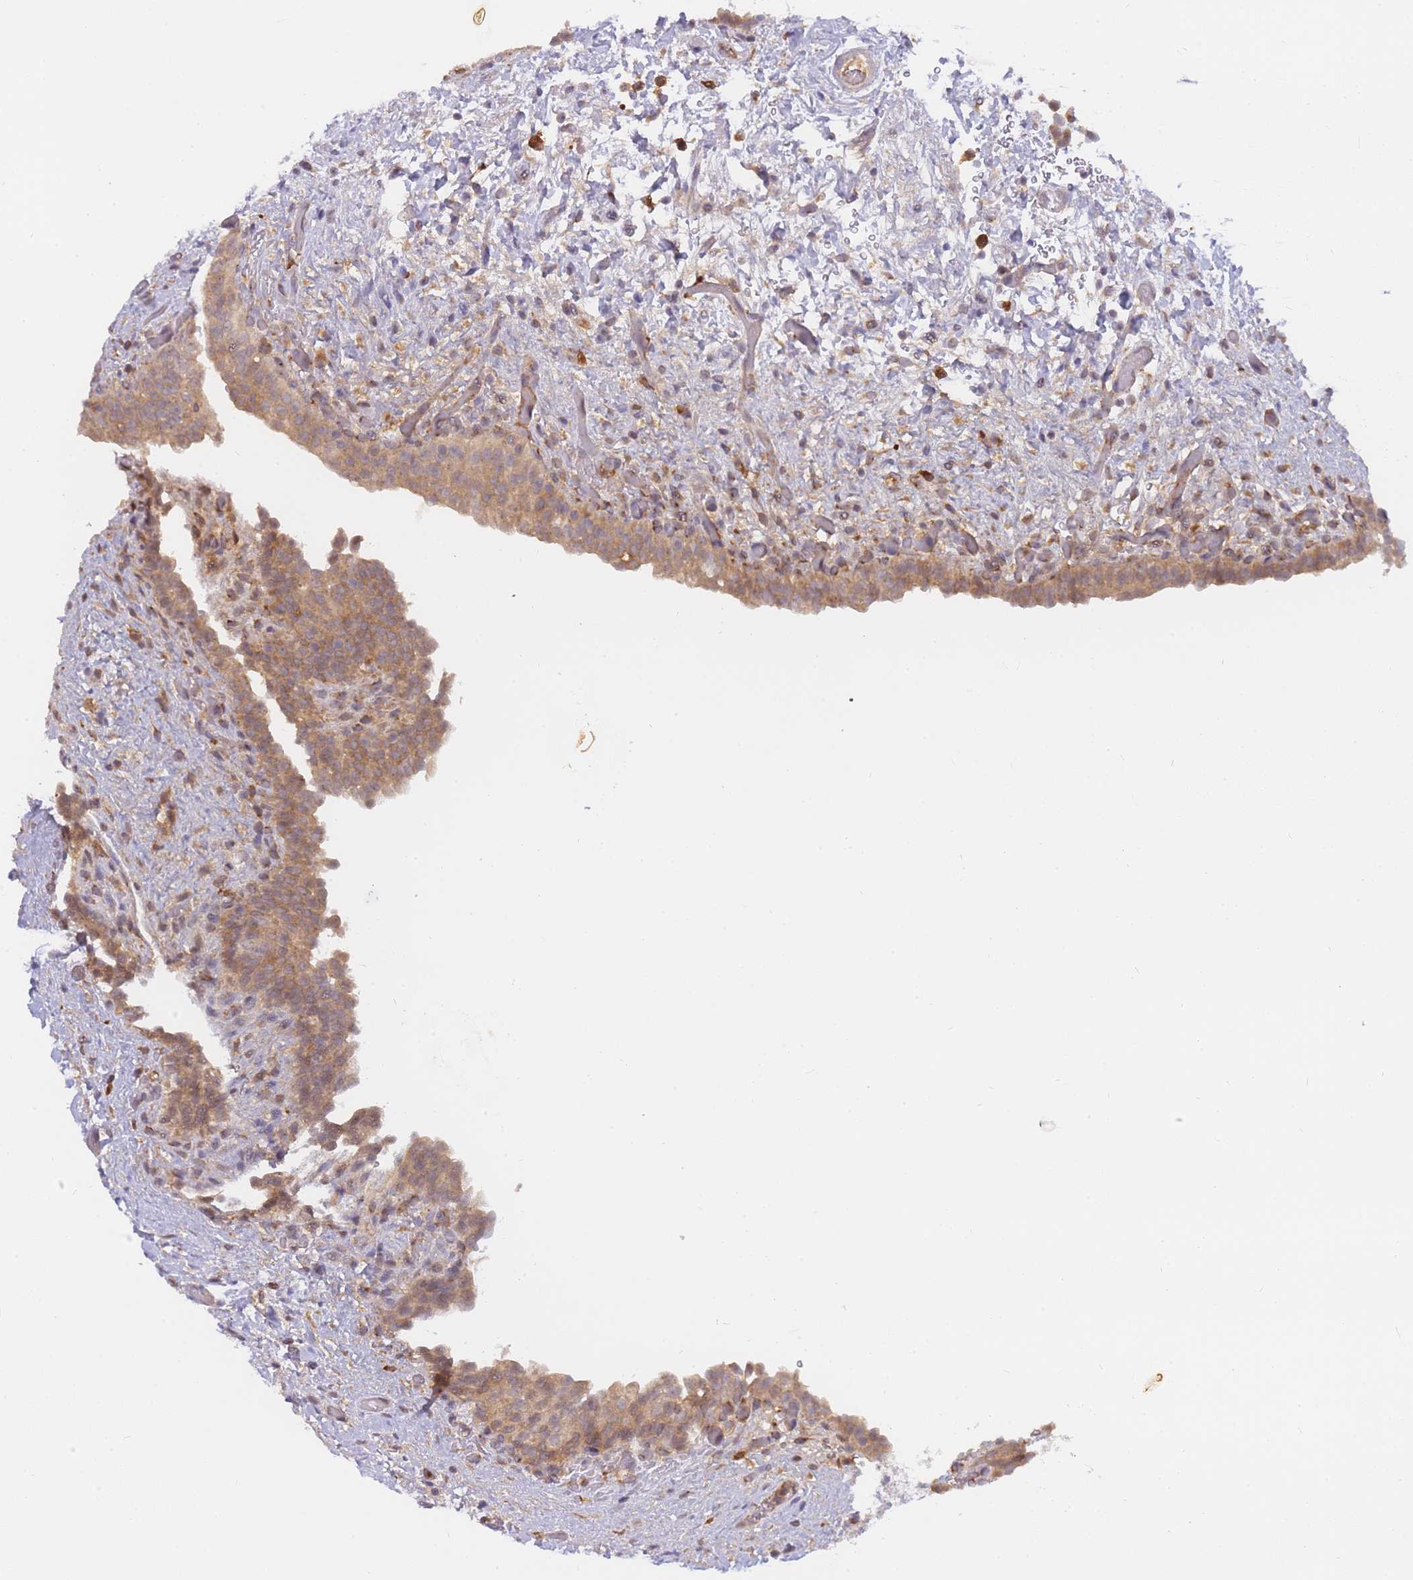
{"staining": {"intensity": "moderate", "quantity": "25%-75%", "location": "cytoplasmic/membranous"}, "tissue": "urinary bladder", "cell_type": "Urothelial cells", "image_type": "normal", "snomed": [{"axis": "morphology", "description": "Normal tissue, NOS"}, {"axis": "topography", "description": "Urinary bladder"}], "caption": "Brown immunohistochemical staining in normal urinary bladder exhibits moderate cytoplasmic/membranous staining in approximately 25%-75% of urothelial cells.", "gene": "ZNF577", "patient": {"sex": "male", "age": 69}}